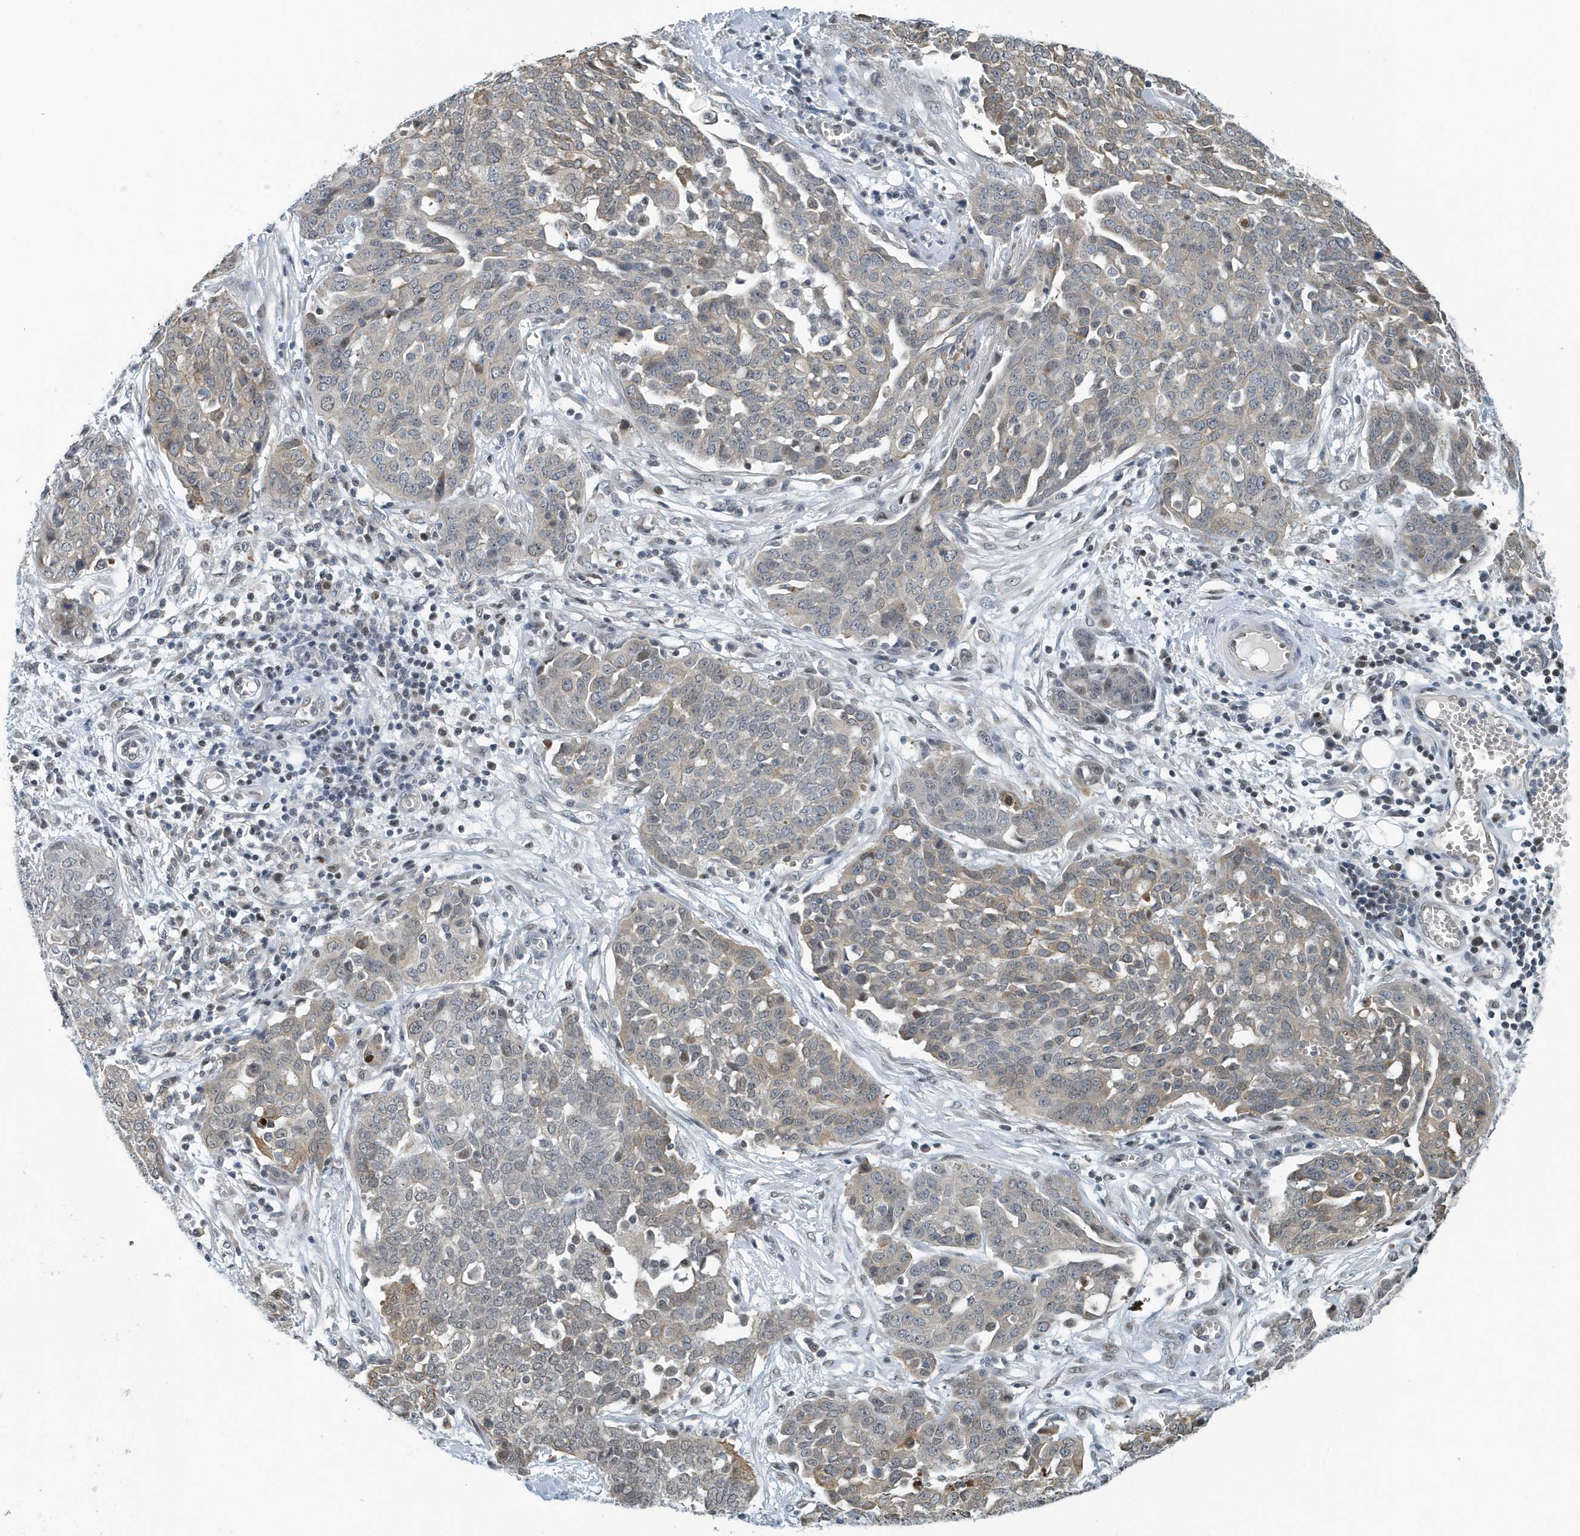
{"staining": {"intensity": "weak", "quantity": "25%-75%", "location": "cytoplasmic/membranous"}, "tissue": "ovarian cancer", "cell_type": "Tumor cells", "image_type": "cancer", "snomed": [{"axis": "morphology", "description": "Cystadenocarcinoma, serous, NOS"}, {"axis": "topography", "description": "Soft tissue"}, {"axis": "topography", "description": "Ovary"}], "caption": "Brown immunohistochemical staining in ovarian cancer exhibits weak cytoplasmic/membranous expression in approximately 25%-75% of tumor cells.", "gene": "KIF15", "patient": {"sex": "female", "age": 57}}